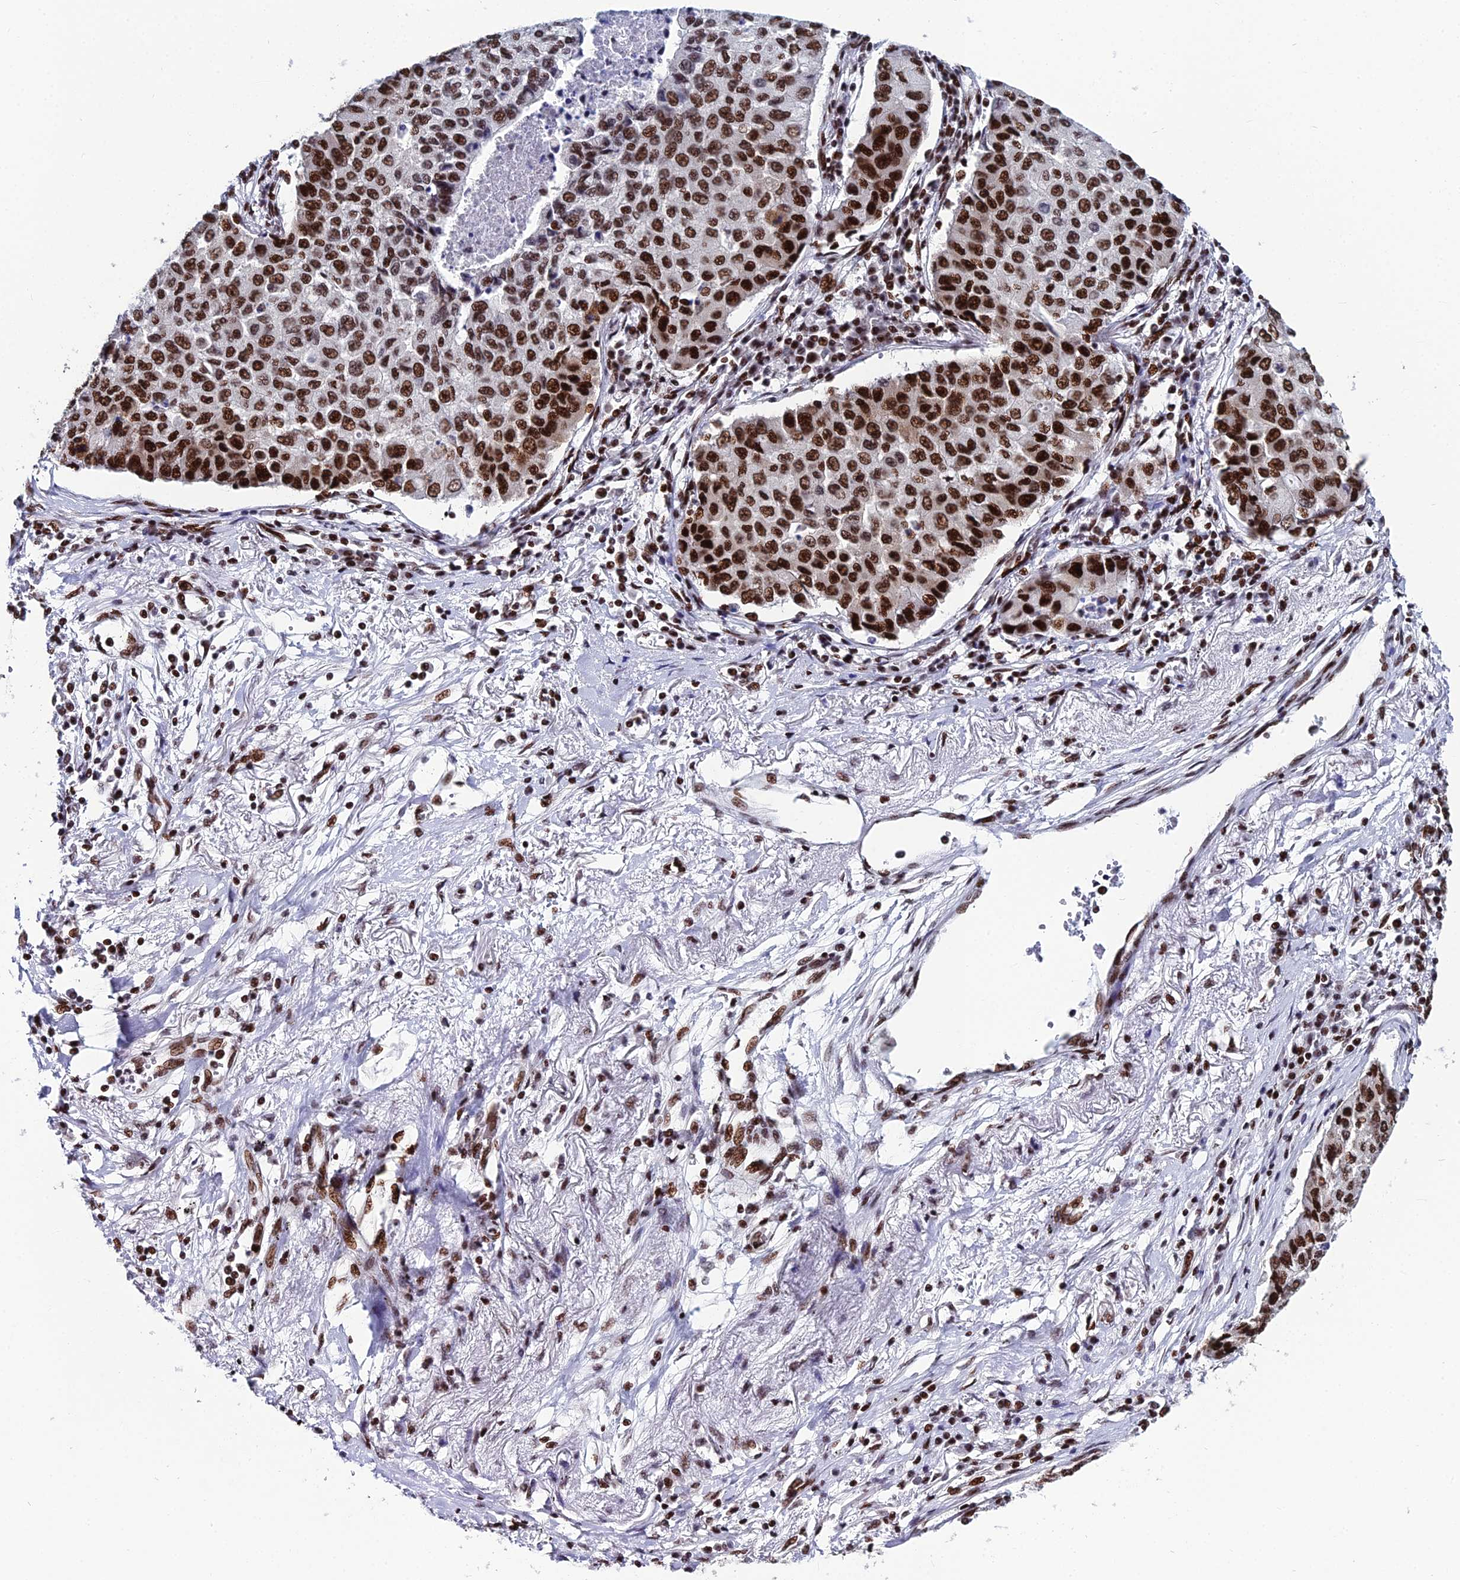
{"staining": {"intensity": "moderate", "quantity": ">75%", "location": "nuclear"}, "tissue": "lung cancer", "cell_type": "Tumor cells", "image_type": "cancer", "snomed": [{"axis": "morphology", "description": "Squamous cell carcinoma, NOS"}, {"axis": "topography", "description": "Lung"}], "caption": "Immunohistochemistry of human lung squamous cell carcinoma reveals medium levels of moderate nuclear positivity in about >75% of tumor cells. Using DAB (3,3'-diaminobenzidine) (brown) and hematoxylin (blue) stains, captured at high magnification using brightfield microscopy.", "gene": "HNRNPH1", "patient": {"sex": "male", "age": 74}}